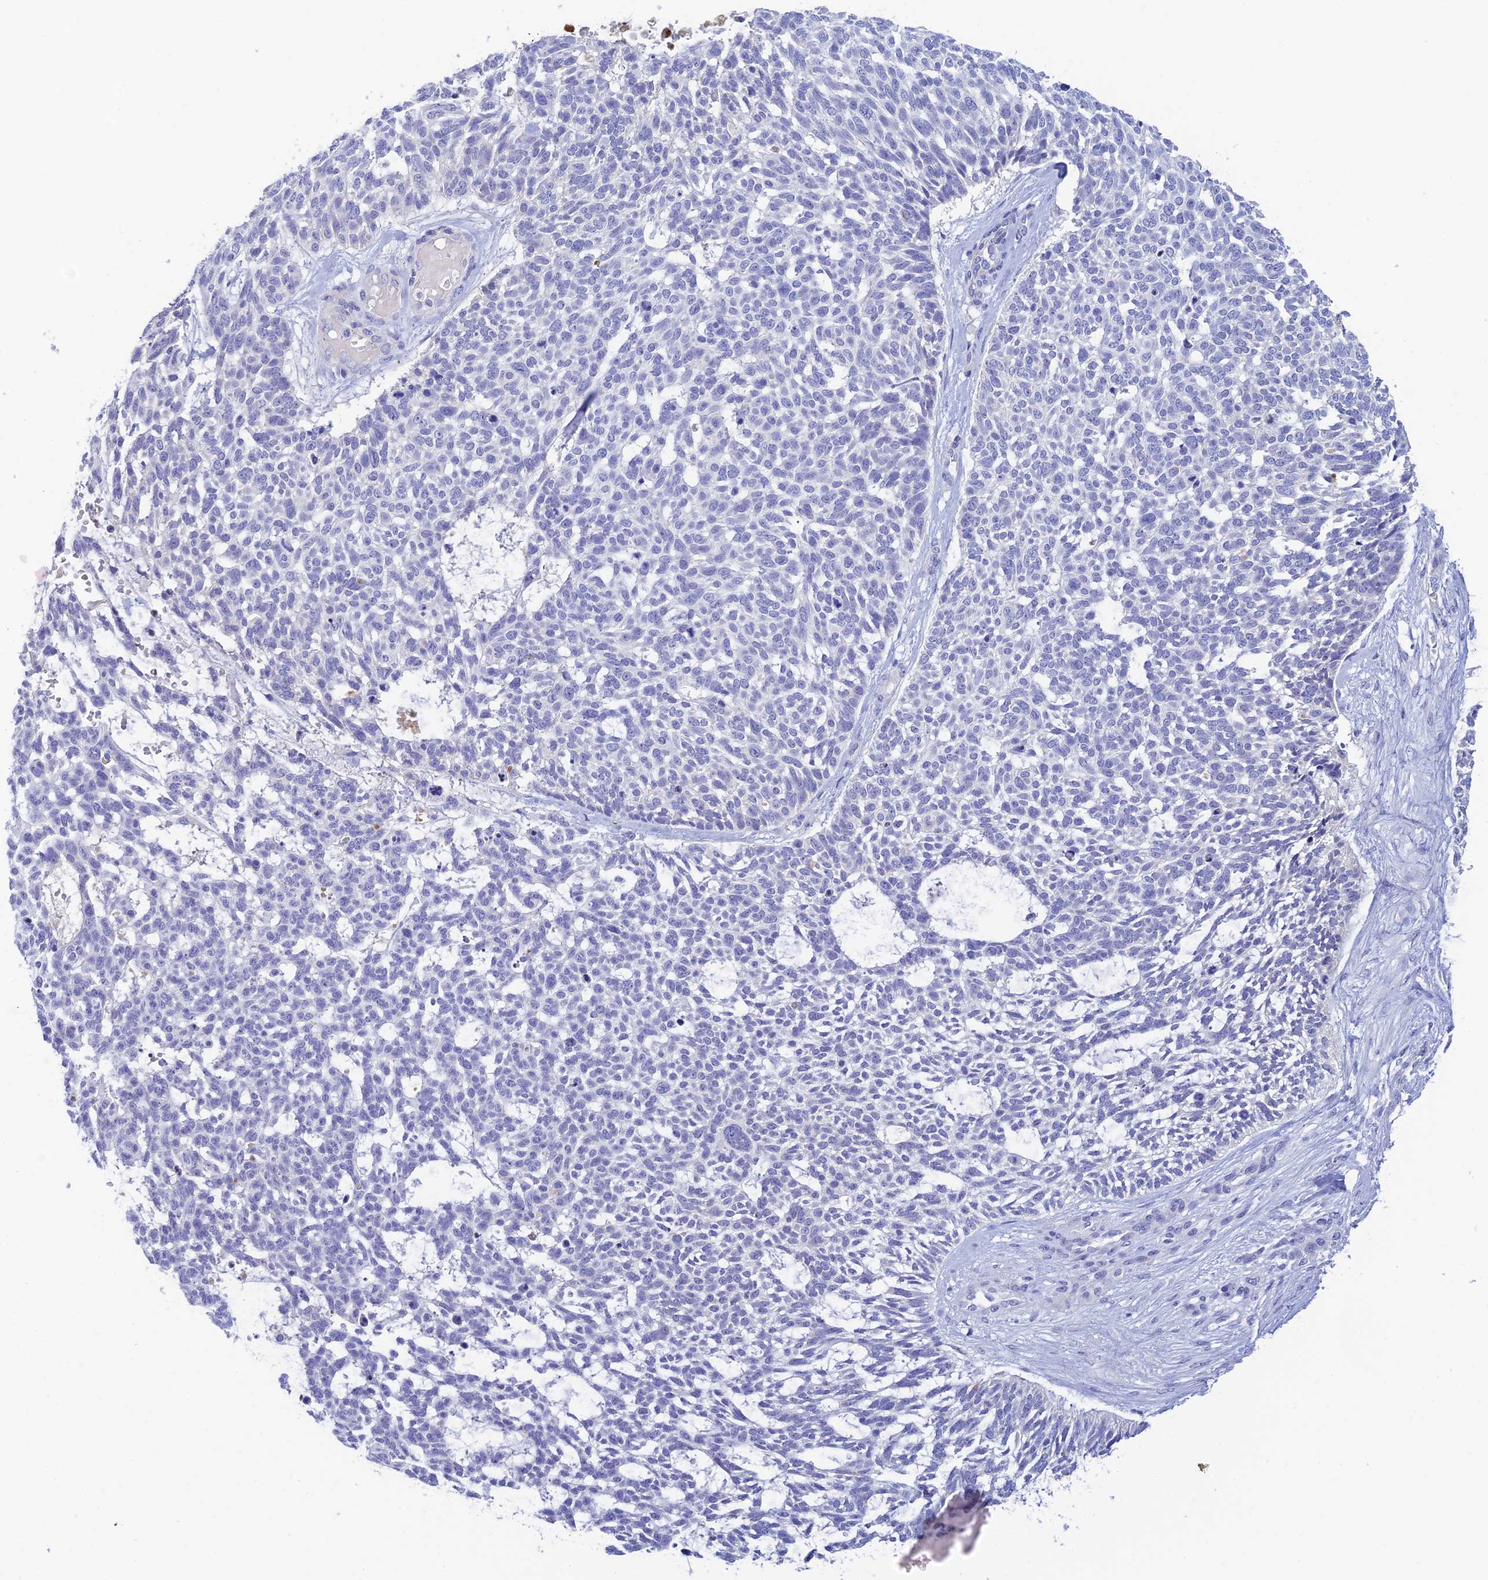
{"staining": {"intensity": "negative", "quantity": "none", "location": "none"}, "tissue": "skin cancer", "cell_type": "Tumor cells", "image_type": "cancer", "snomed": [{"axis": "morphology", "description": "Basal cell carcinoma"}, {"axis": "topography", "description": "Skin"}], "caption": "The photomicrograph shows no significant staining in tumor cells of skin cancer.", "gene": "INTS13", "patient": {"sex": "male", "age": 88}}